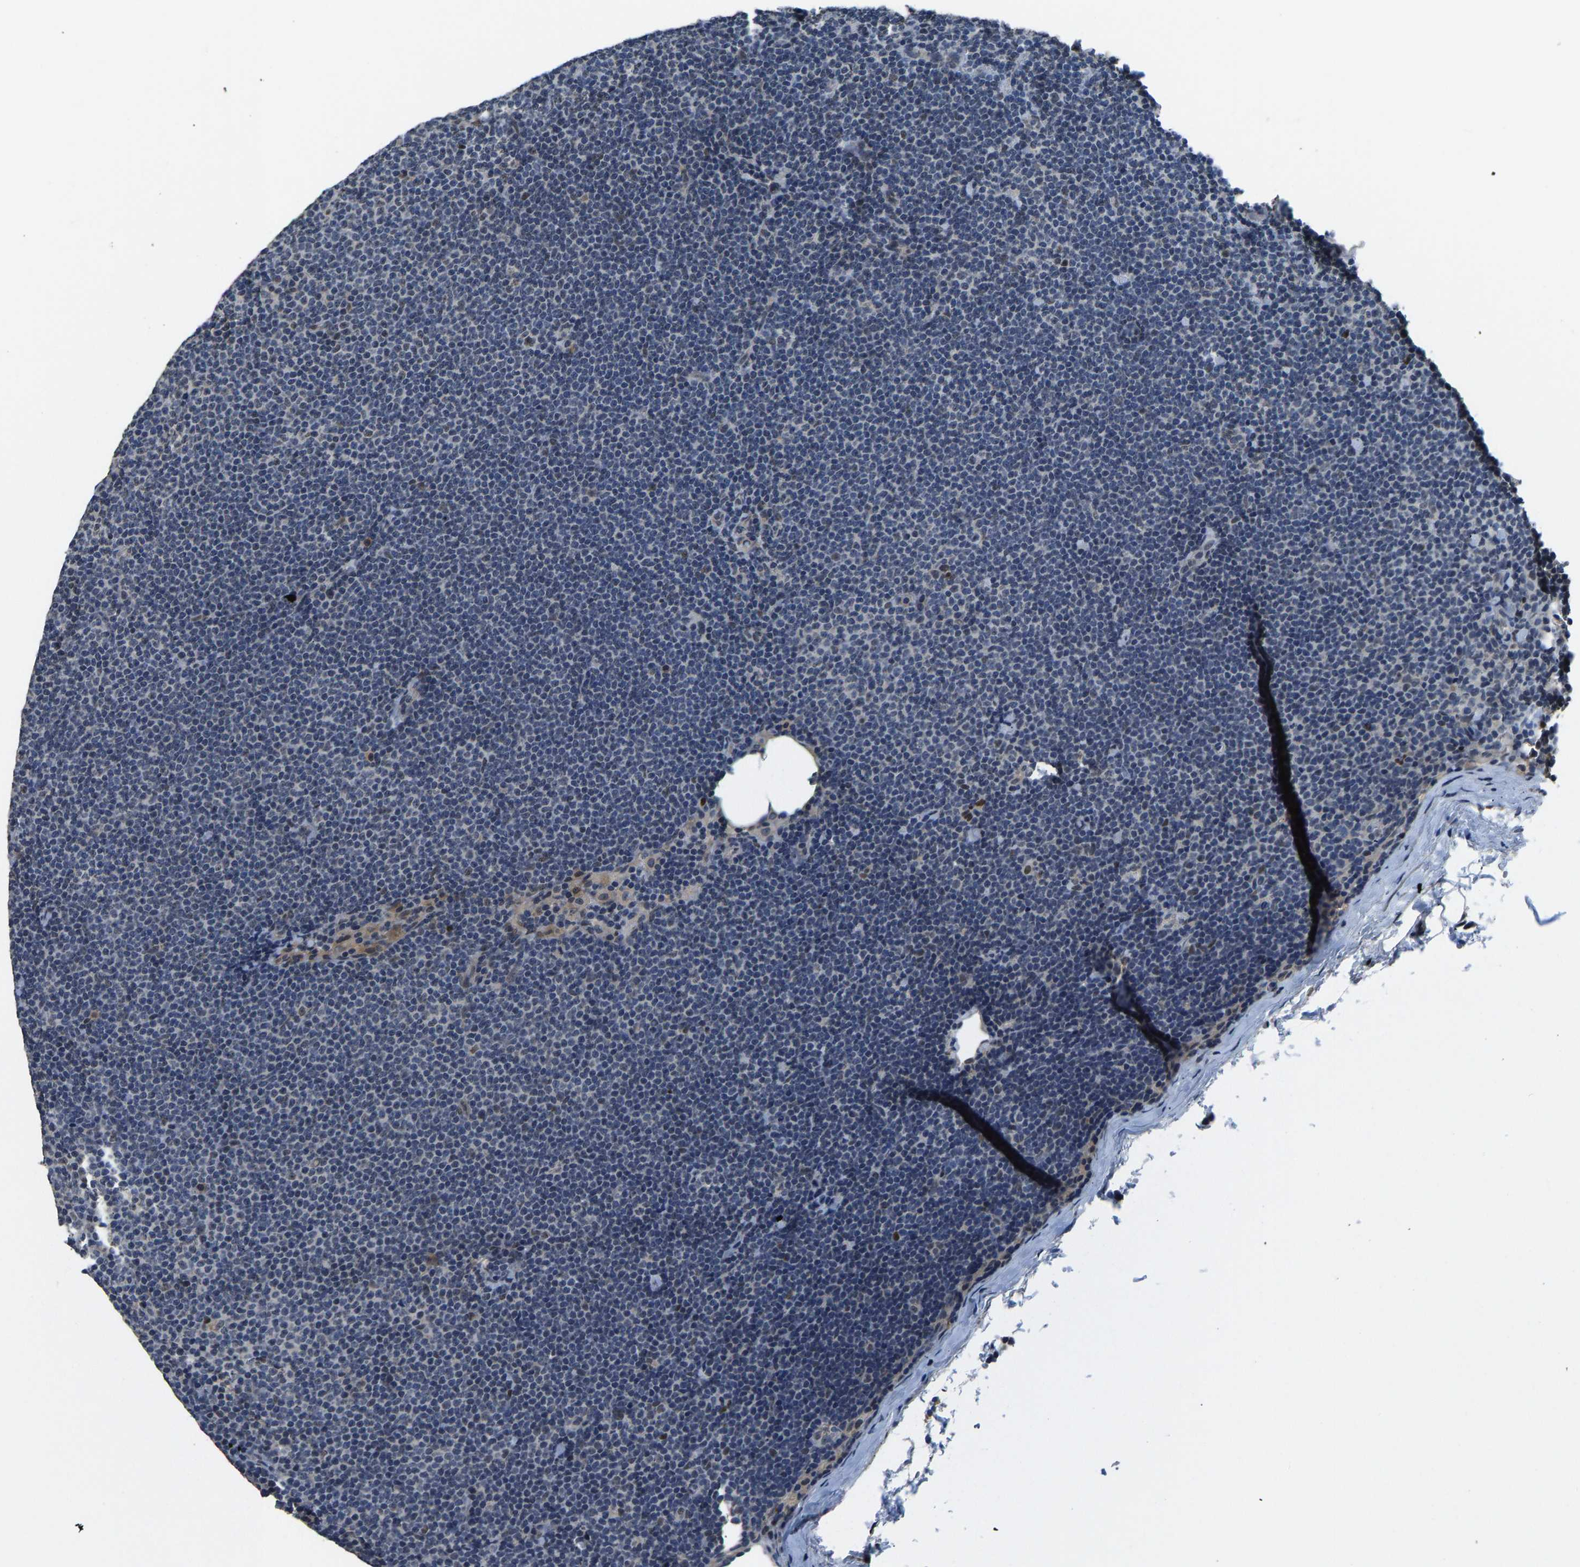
{"staining": {"intensity": "negative", "quantity": "none", "location": "none"}, "tissue": "lymphoma", "cell_type": "Tumor cells", "image_type": "cancer", "snomed": [{"axis": "morphology", "description": "Malignant lymphoma, non-Hodgkin's type, Low grade"}, {"axis": "topography", "description": "Lymph node"}], "caption": "This is an immunohistochemistry micrograph of malignant lymphoma, non-Hodgkin's type (low-grade). There is no staining in tumor cells.", "gene": "FOS", "patient": {"sex": "female", "age": 53}}